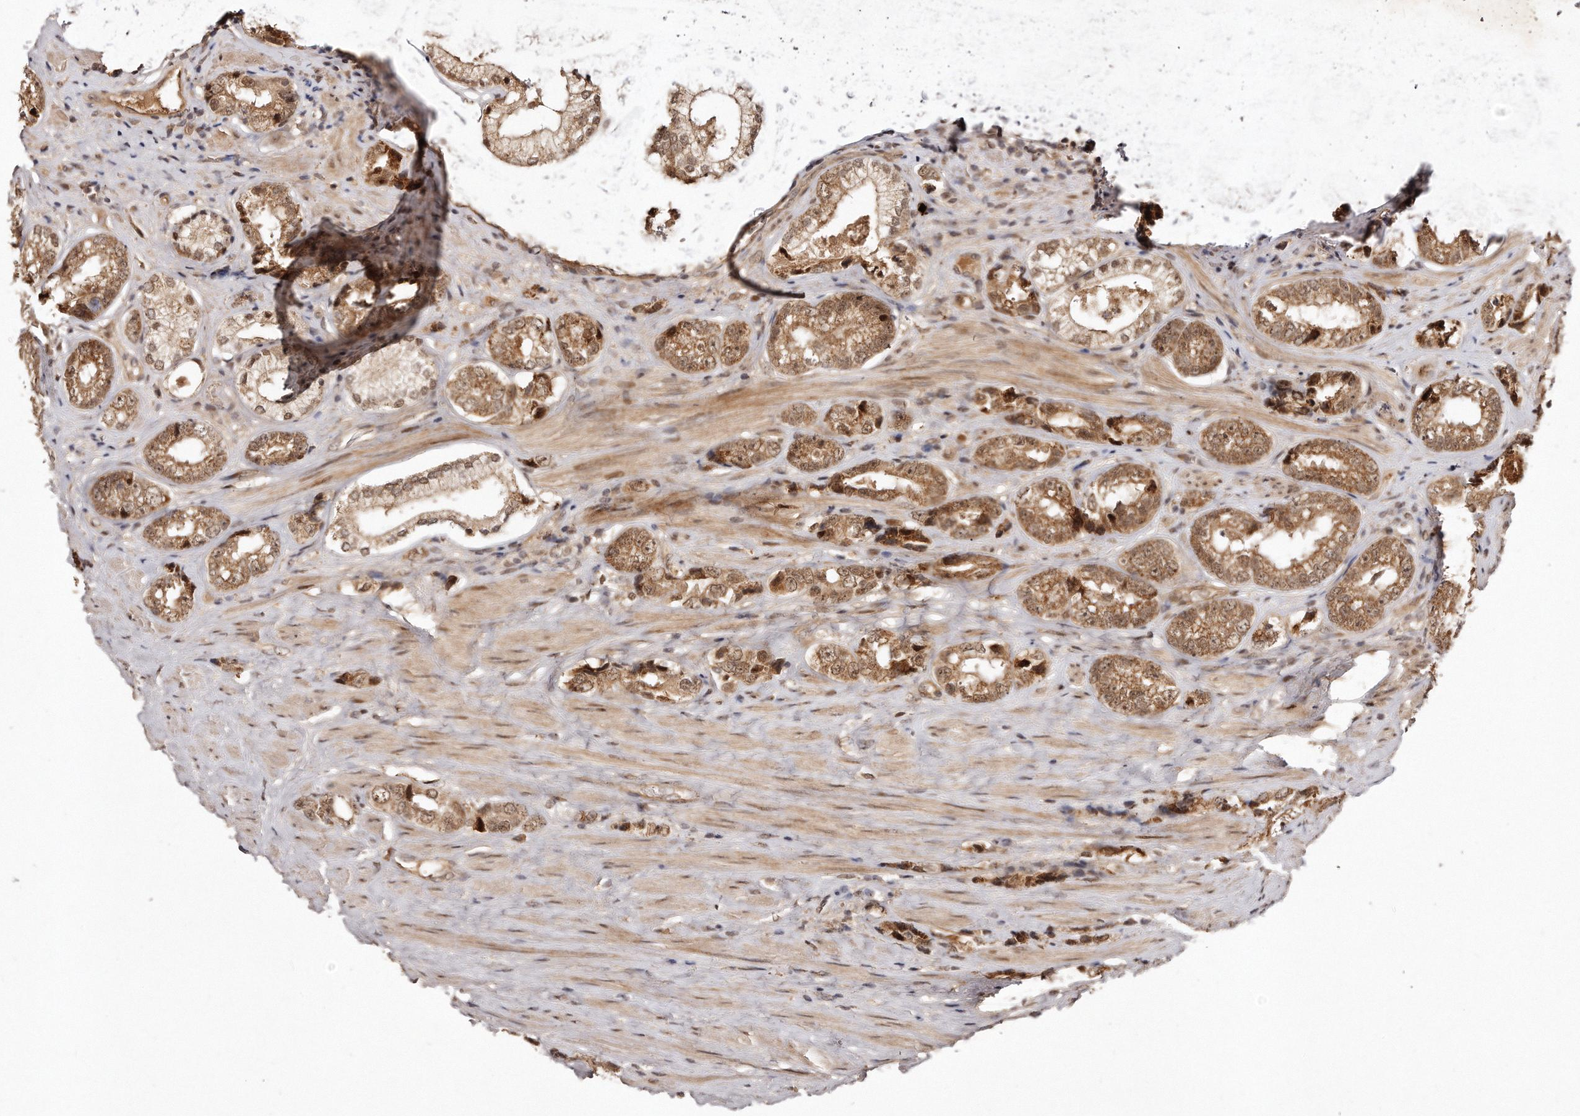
{"staining": {"intensity": "moderate", "quantity": ">75%", "location": "cytoplasmic/membranous,nuclear"}, "tissue": "prostate cancer", "cell_type": "Tumor cells", "image_type": "cancer", "snomed": [{"axis": "morphology", "description": "Adenocarcinoma, High grade"}, {"axis": "topography", "description": "Prostate"}], "caption": "Moderate cytoplasmic/membranous and nuclear protein staining is identified in about >75% of tumor cells in prostate cancer (high-grade adenocarcinoma).", "gene": "SOX4", "patient": {"sex": "male", "age": 61}}